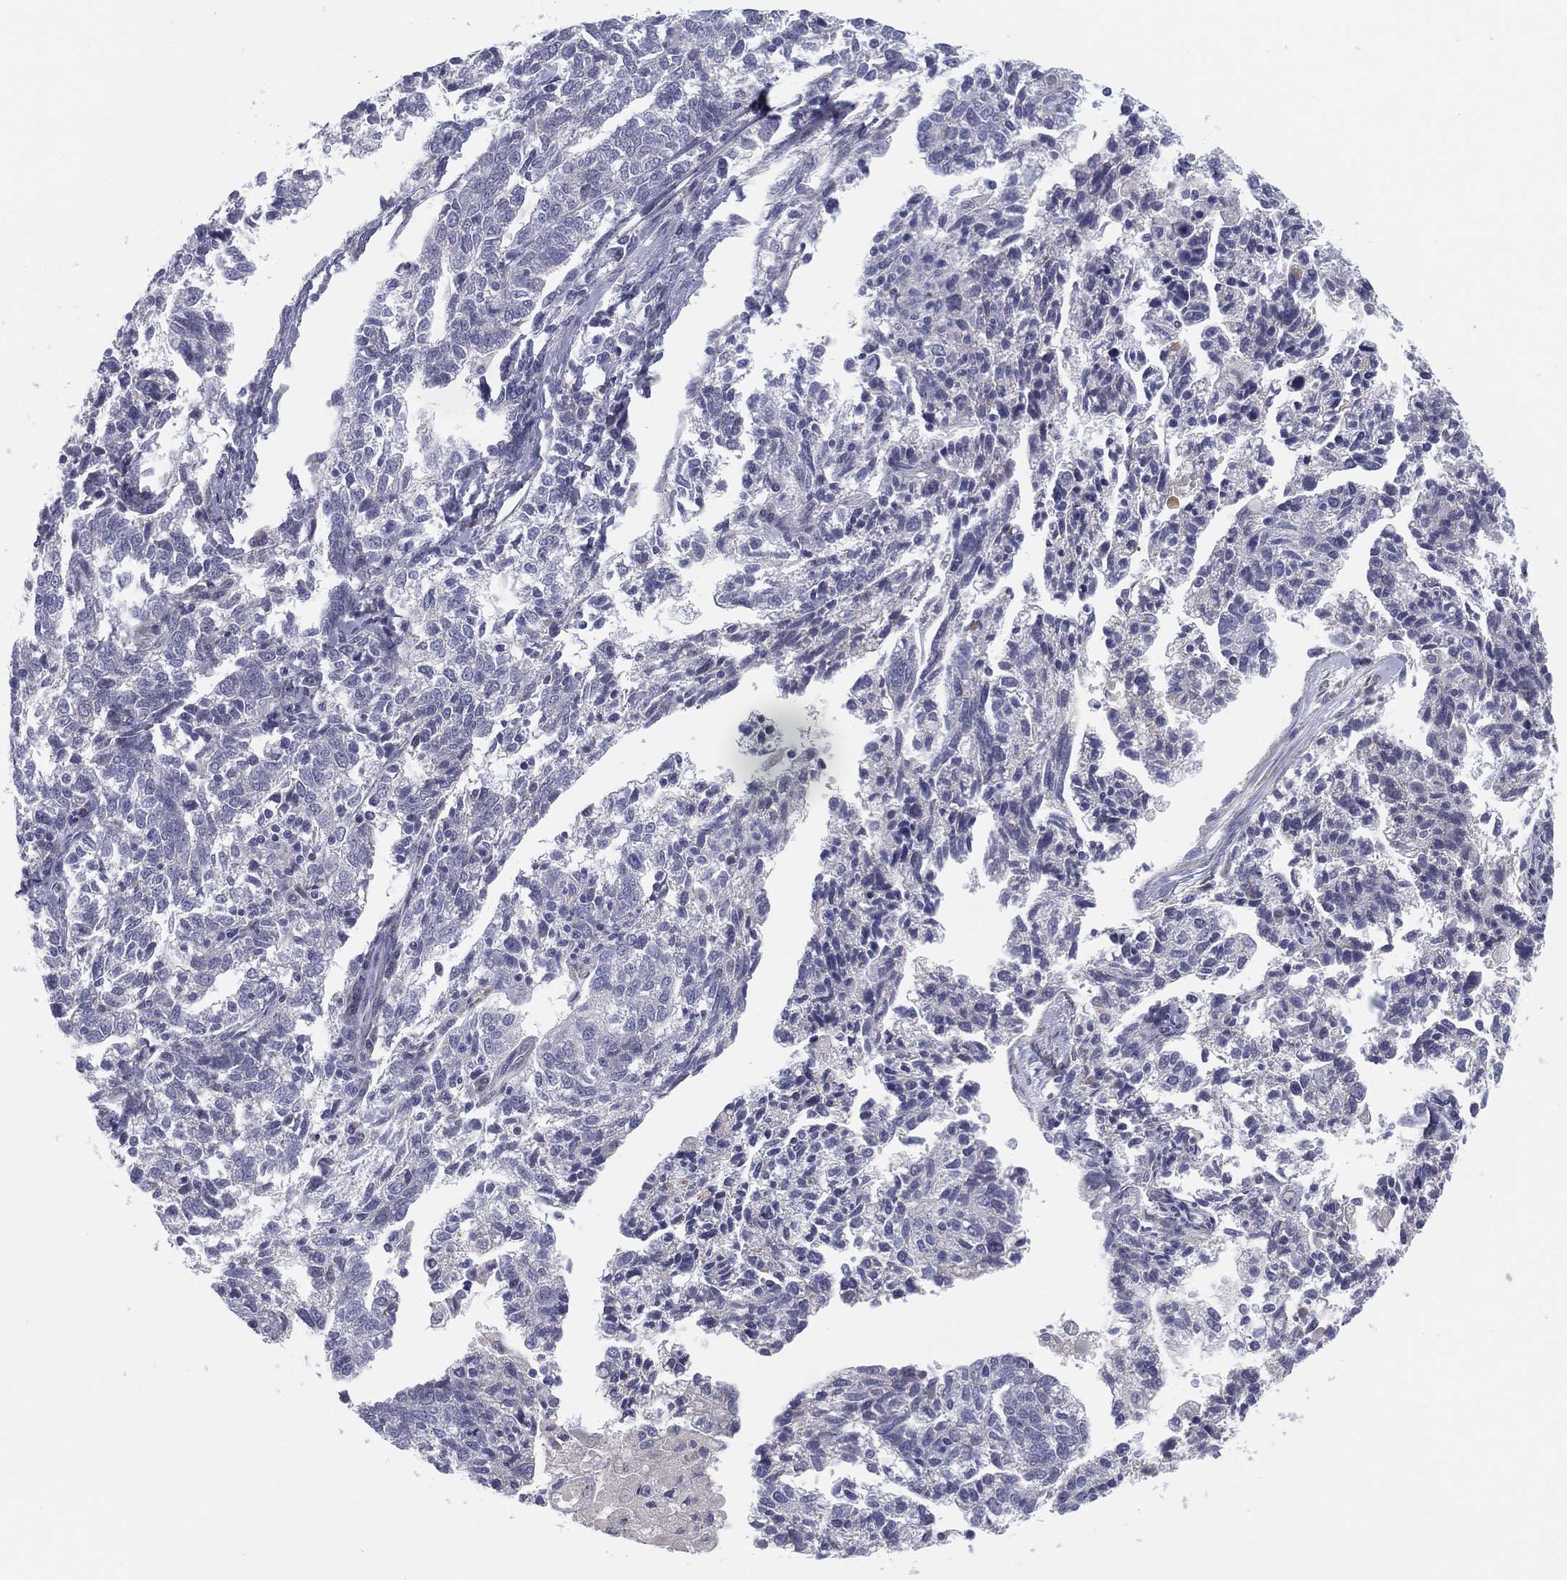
{"staining": {"intensity": "negative", "quantity": "none", "location": "none"}, "tissue": "ovarian cancer", "cell_type": "Tumor cells", "image_type": "cancer", "snomed": [{"axis": "morphology", "description": "Cystadenocarcinoma, serous, NOS"}, {"axis": "topography", "description": "Ovary"}], "caption": "The micrograph demonstrates no staining of tumor cells in ovarian serous cystadenocarcinoma.", "gene": "MLF1", "patient": {"sex": "female", "age": 71}}